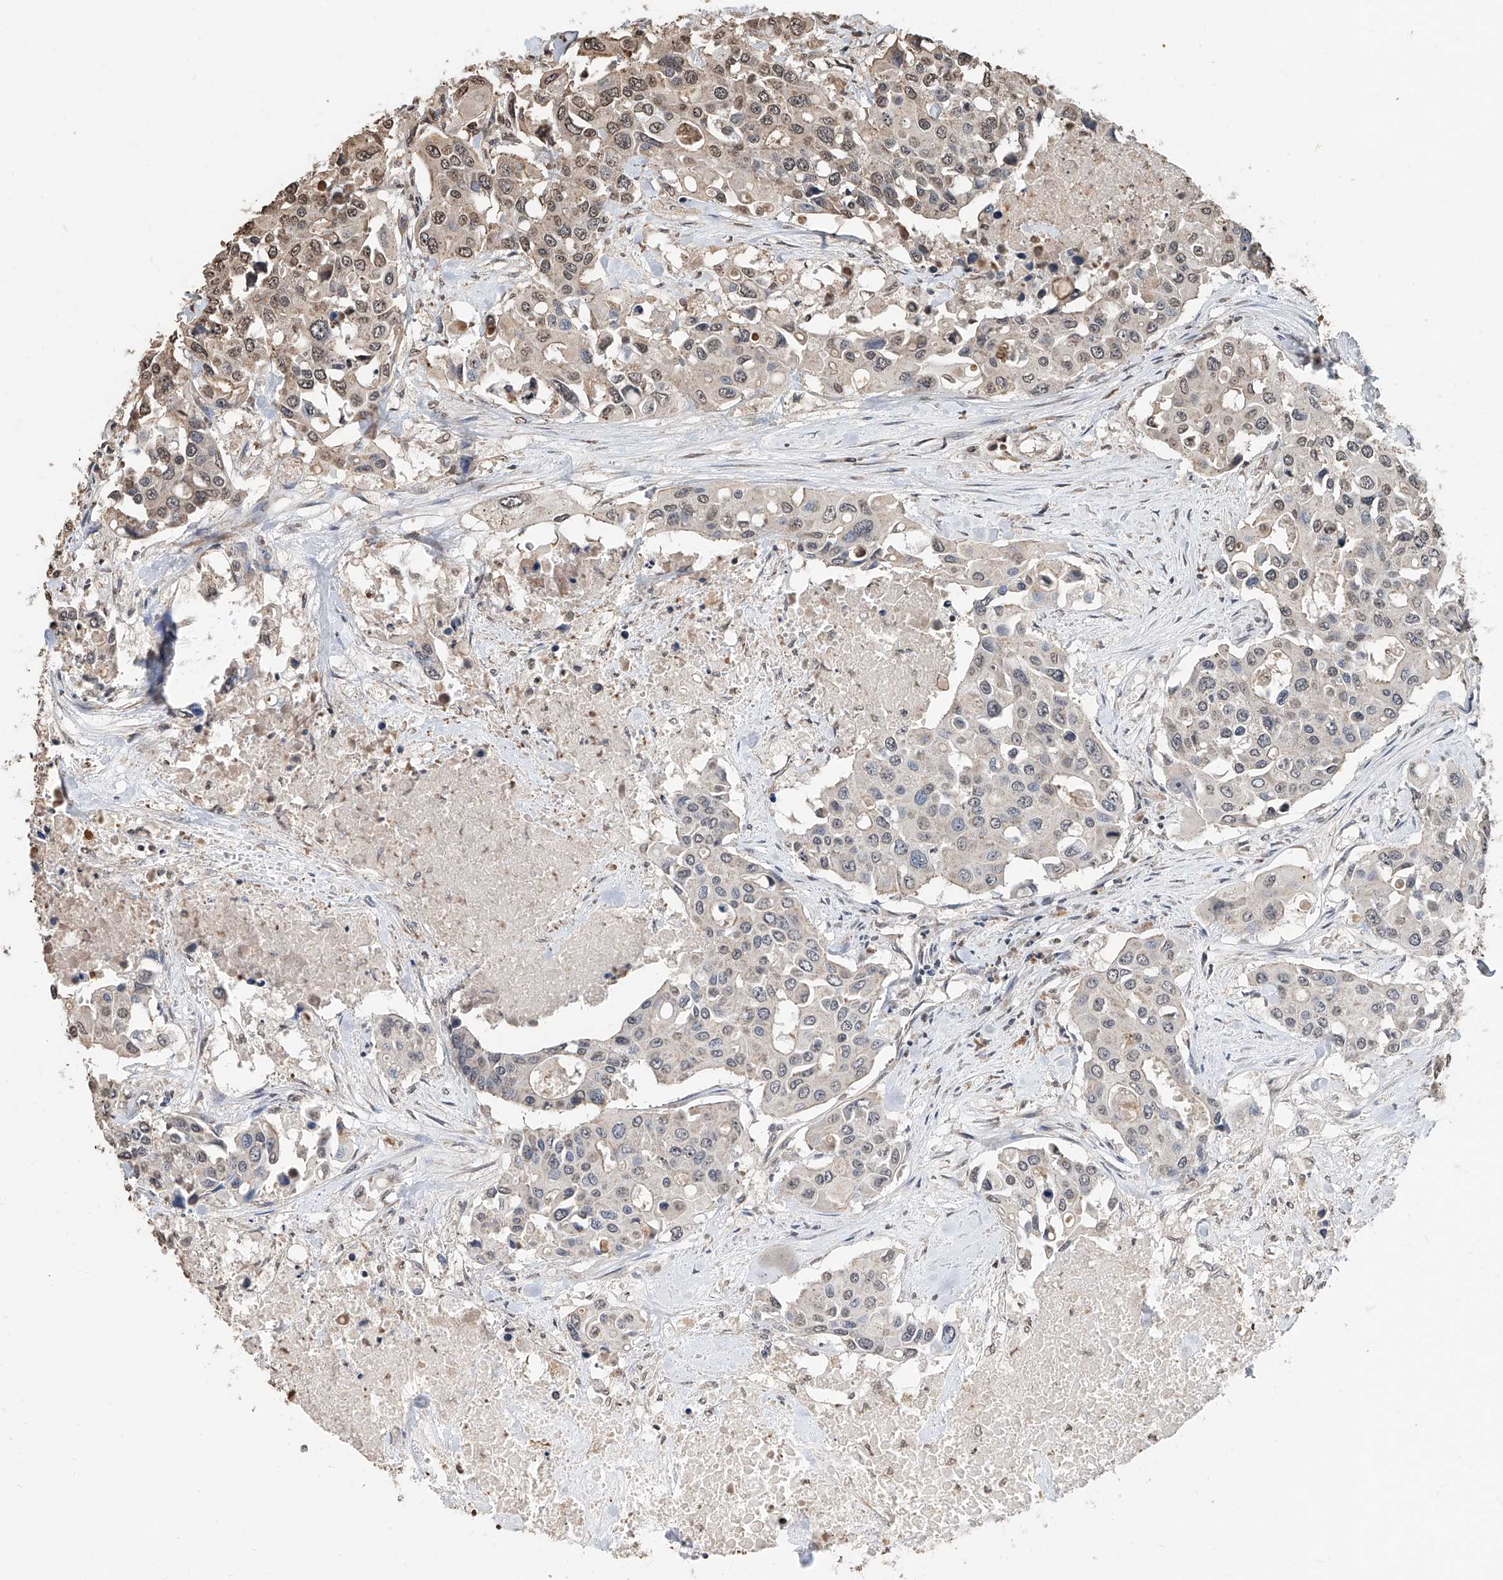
{"staining": {"intensity": "weak", "quantity": "<25%", "location": "nuclear"}, "tissue": "colorectal cancer", "cell_type": "Tumor cells", "image_type": "cancer", "snomed": [{"axis": "morphology", "description": "Adenocarcinoma, NOS"}, {"axis": "topography", "description": "Colon"}], "caption": "IHC photomicrograph of adenocarcinoma (colorectal) stained for a protein (brown), which displays no expression in tumor cells.", "gene": "RP9", "patient": {"sex": "male", "age": 77}}